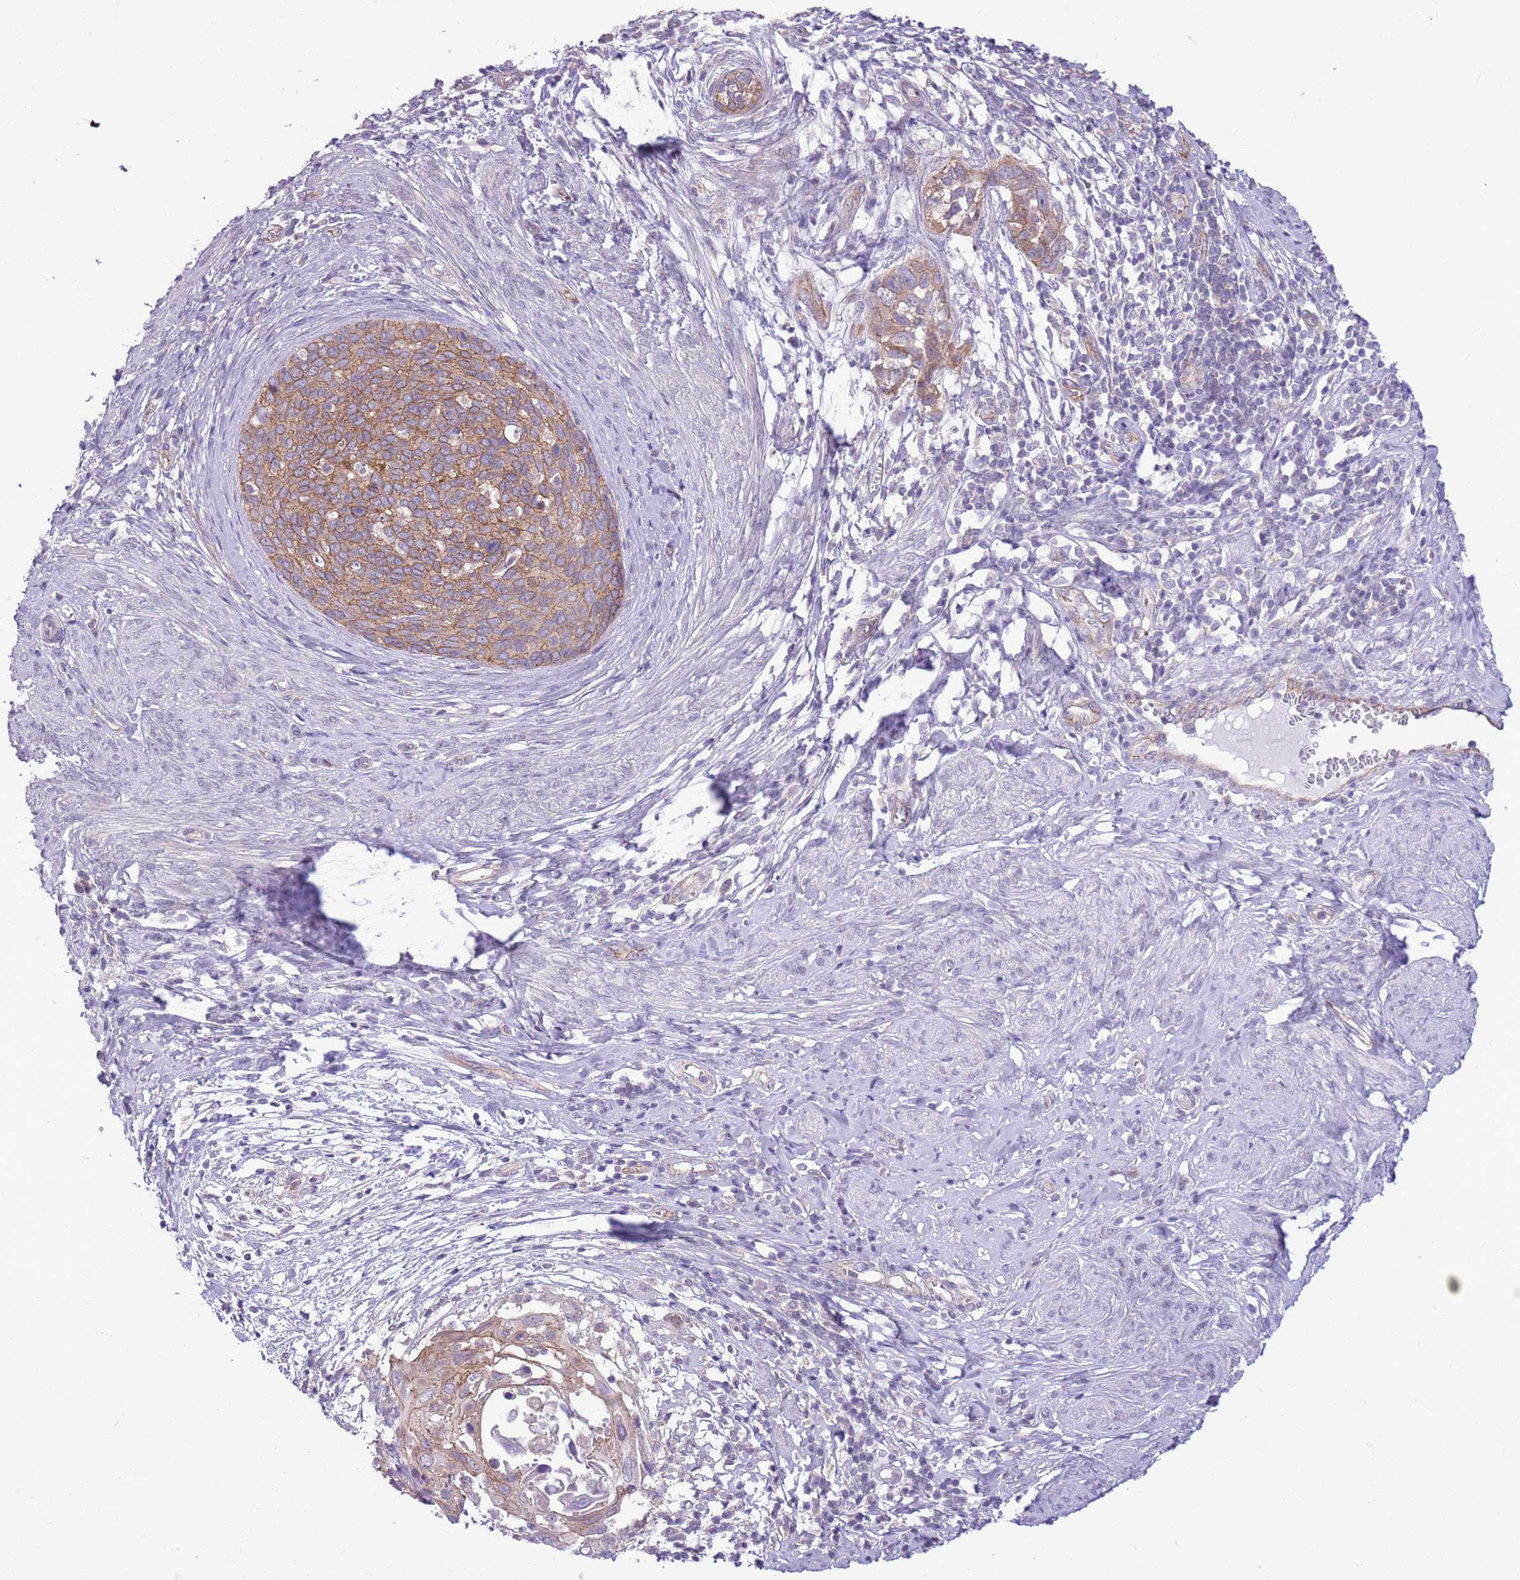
{"staining": {"intensity": "moderate", "quantity": ">75%", "location": "cytoplasmic/membranous"}, "tissue": "cervical cancer", "cell_type": "Tumor cells", "image_type": "cancer", "snomed": [{"axis": "morphology", "description": "Squamous cell carcinoma, NOS"}, {"axis": "topography", "description": "Cervix"}], "caption": "High-magnification brightfield microscopy of cervical cancer stained with DAB (3,3'-diaminobenzidine) (brown) and counterstained with hematoxylin (blue). tumor cells exhibit moderate cytoplasmic/membranous staining is identified in approximately>75% of cells.", "gene": "PARP8", "patient": {"sex": "female", "age": 80}}